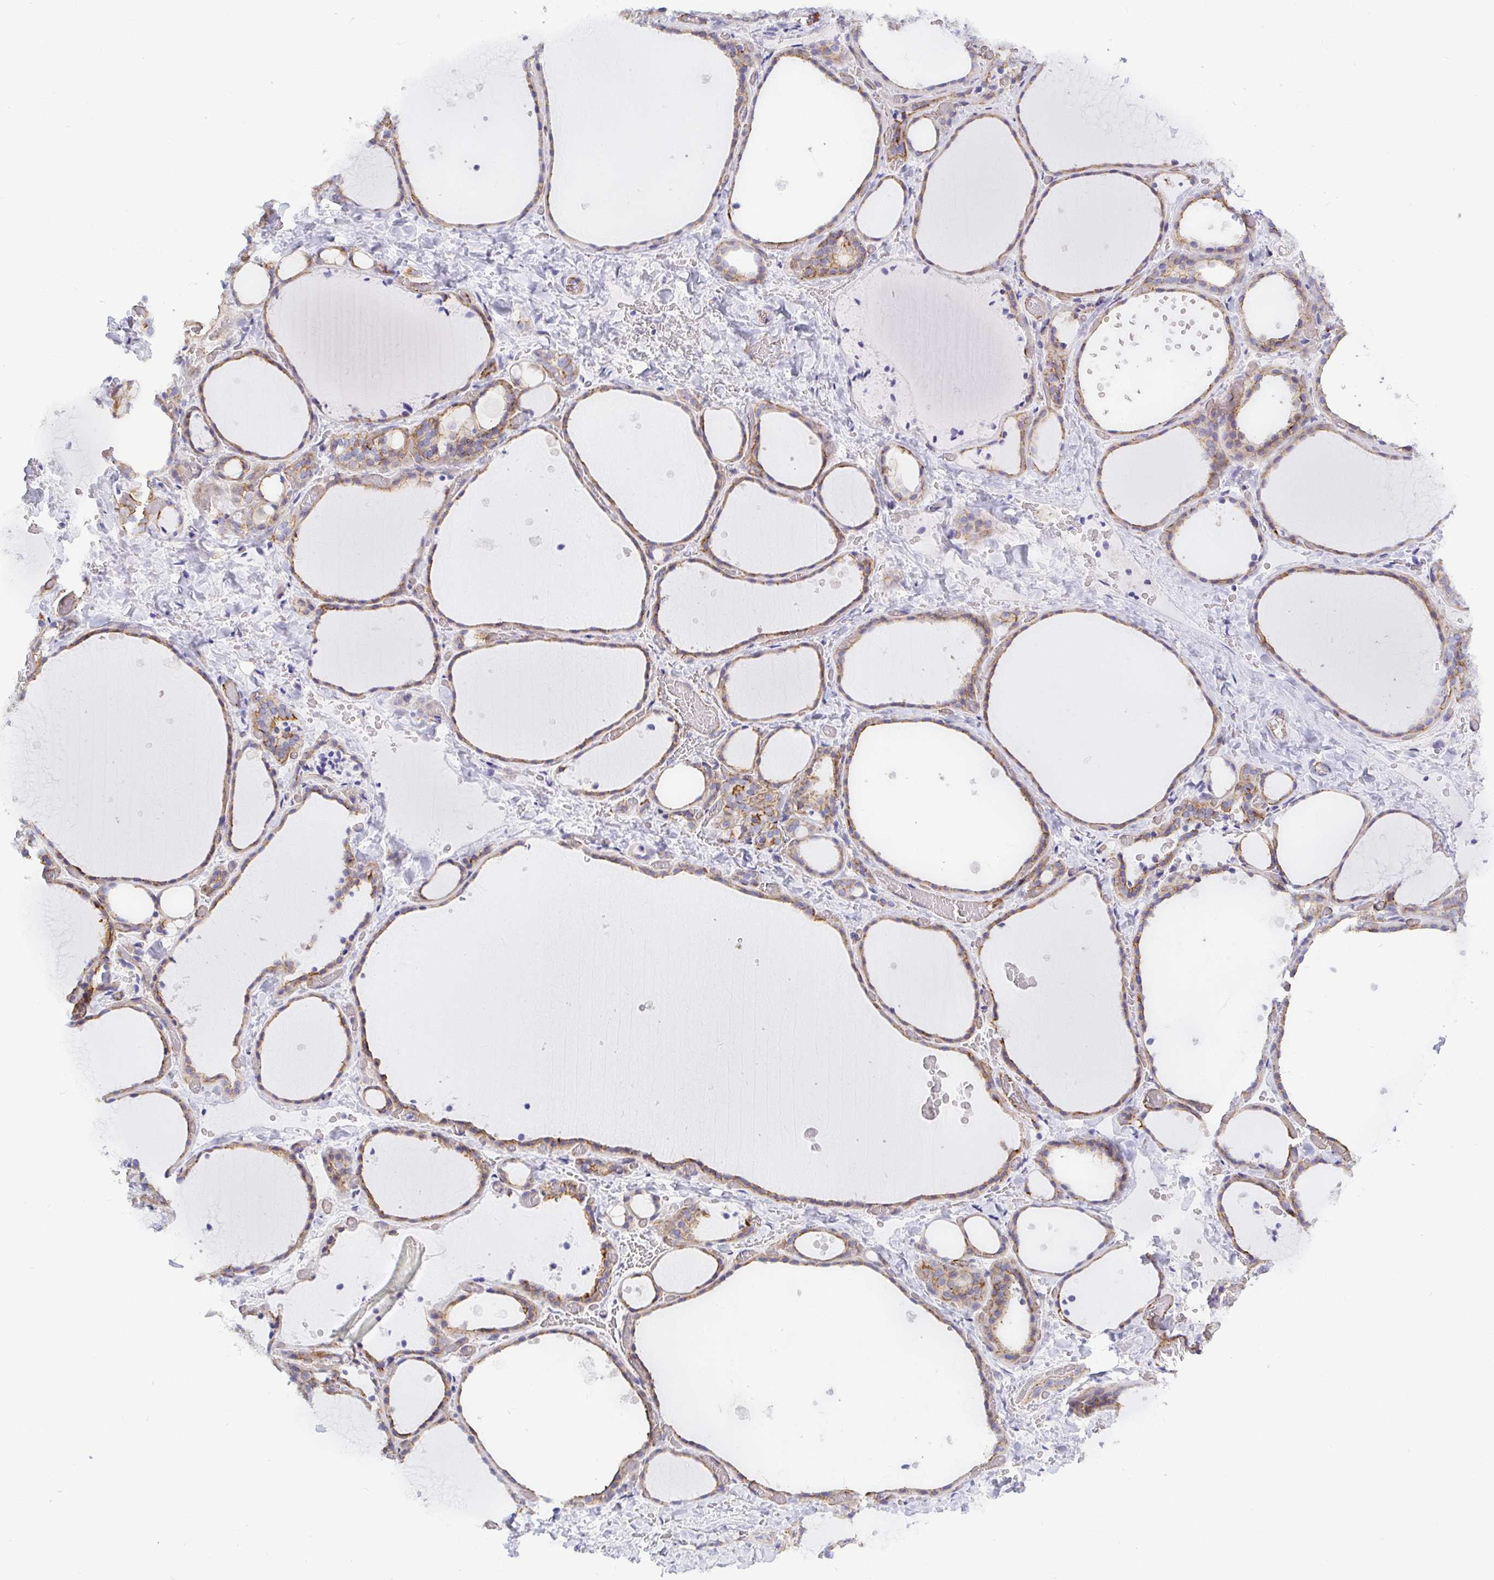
{"staining": {"intensity": "moderate", "quantity": "25%-75%", "location": "cytoplasmic/membranous"}, "tissue": "thyroid gland", "cell_type": "Glandular cells", "image_type": "normal", "snomed": [{"axis": "morphology", "description": "Normal tissue, NOS"}, {"axis": "topography", "description": "Thyroid gland"}], "caption": "Immunohistochemistry image of unremarkable thyroid gland: human thyroid gland stained using immunohistochemistry (IHC) reveals medium levels of moderate protein expression localized specifically in the cytoplasmic/membranous of glandular cells, appearing as a cytoplasmic/membranous brown color.", "gene": "LIMA1", "patient": {"sex": "female", "age": 36}}